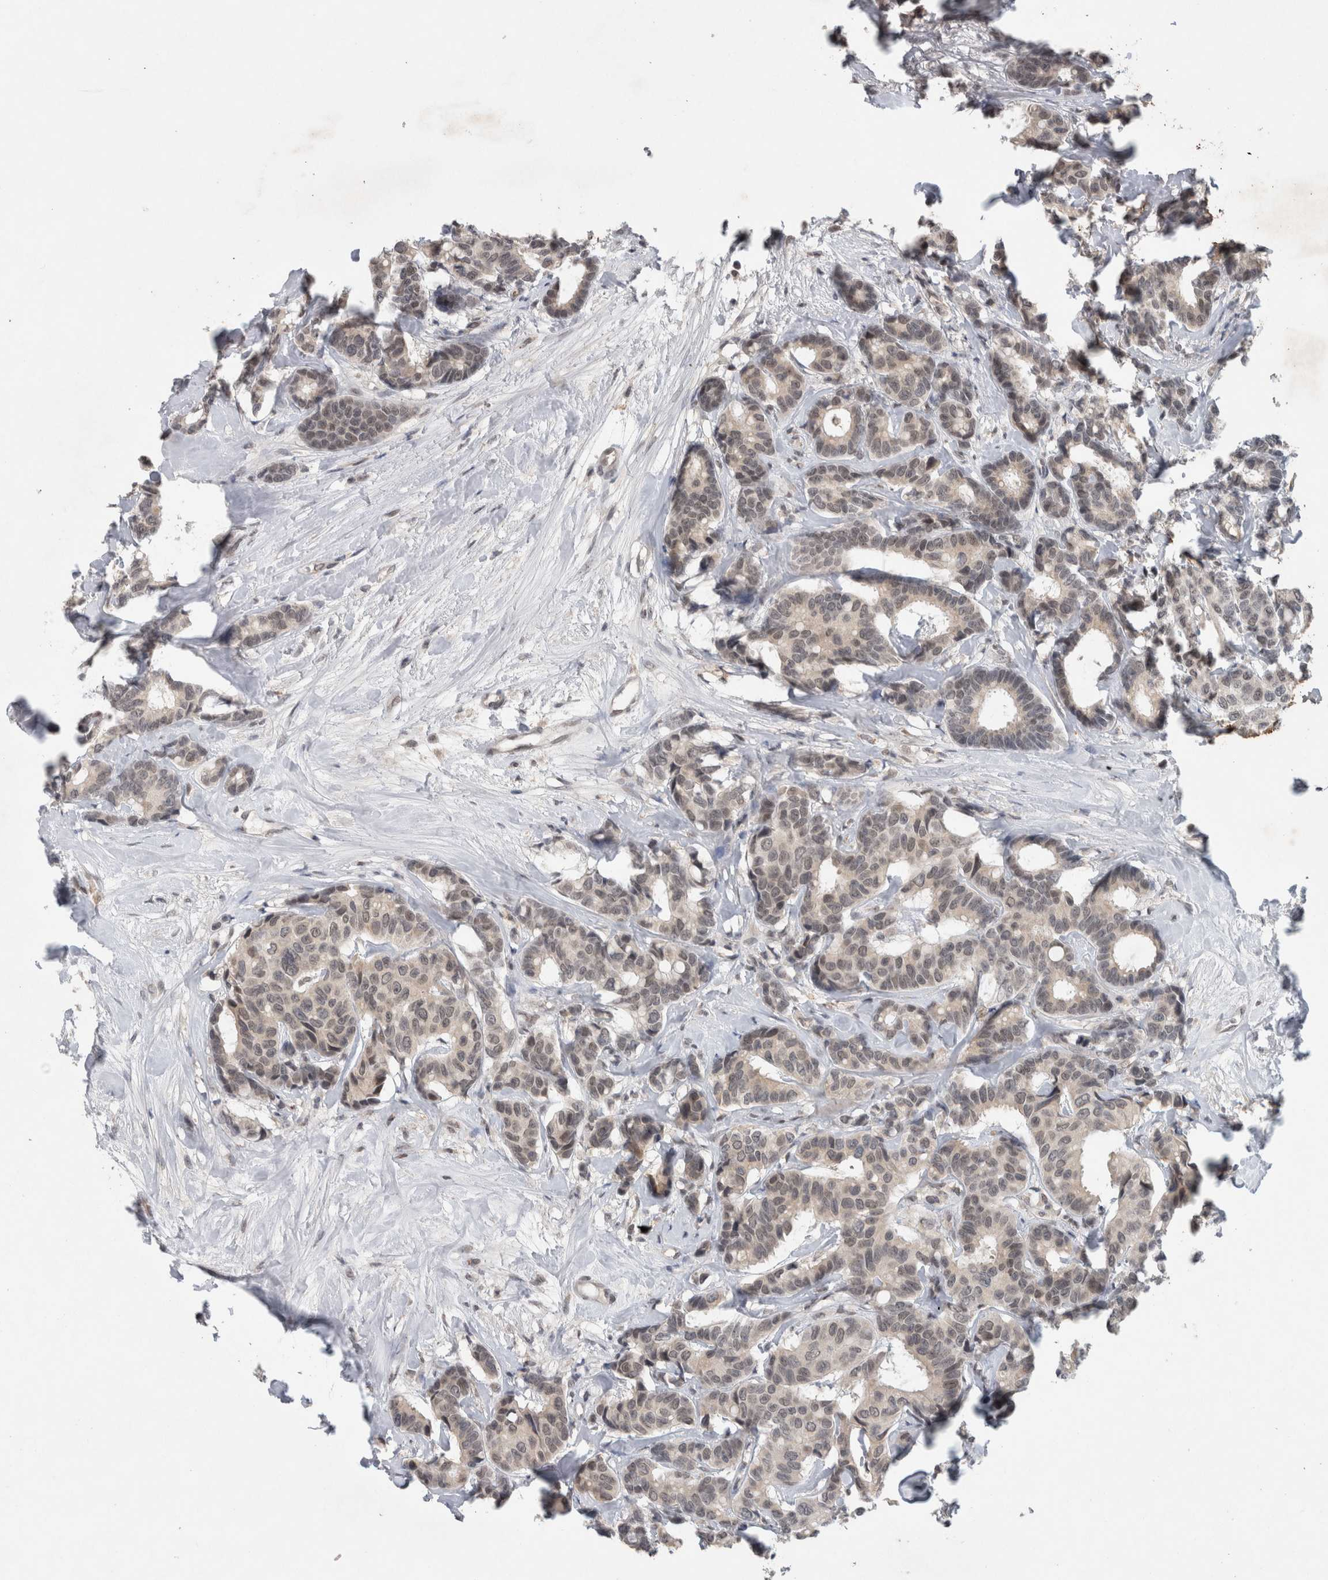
{"staining": {"intensity": "weak", "quantity": "<25%", "location": "nuclear"}, "tissue": "breast cancer", "cell_type": "Tumor cells", "image_type": "cancer", "snomed": [{"axis": "morphology", "description": "Duct carcinoma"}, {"axis": "topography", "description": "Breast"}], "caption": "Human breast invasive ductal carcinoma stained for a protein using IHC exhibits no expression in tumor cells.", "gene": "PRXL2A", "patient": {"sex": "female", "age": 87}}